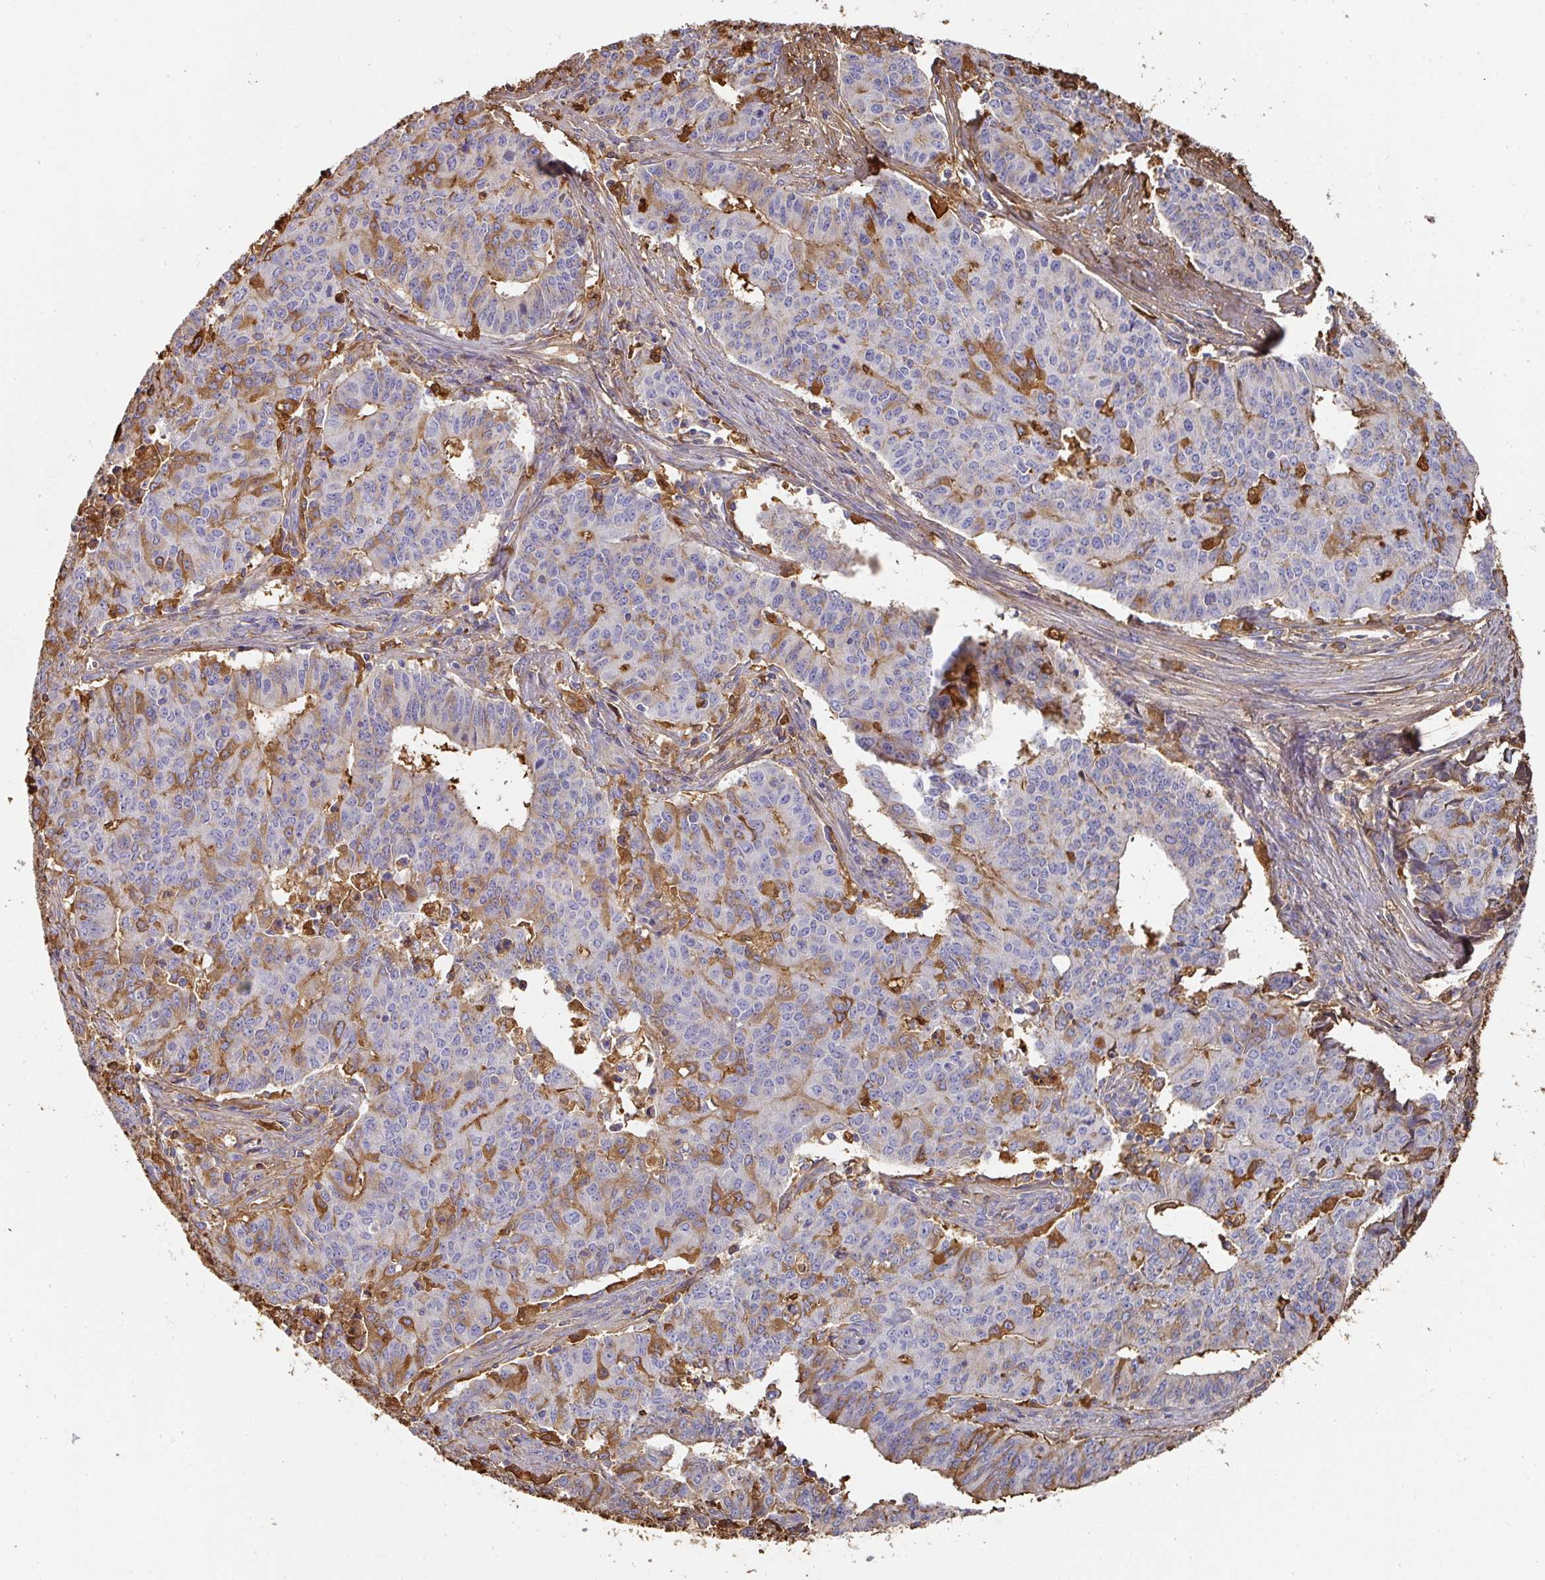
{"staining": {"intensity": "moderate", "quantity": "25%-75%", "location": "cytoplasmic/membranous,nuclear"}, "tissue": "endometrial cancer", "cell_type": "Tumor cells", "image_type": "cancer", "snomed": [{"axis": "morphology", "description": "Adenocarcinoma, NOS"}, {"axis": "topography", "description": "Endometrium"}], "caption": "Immunohistochemical staining of human adenocarcinoma (endometrial) shows medium levels of moderate cytoplasmic/membranous and nuclear expression in about 25%-75% of tumor cells.", "gene": "ALB", "patient": {"sex": "female", "age": 59}}